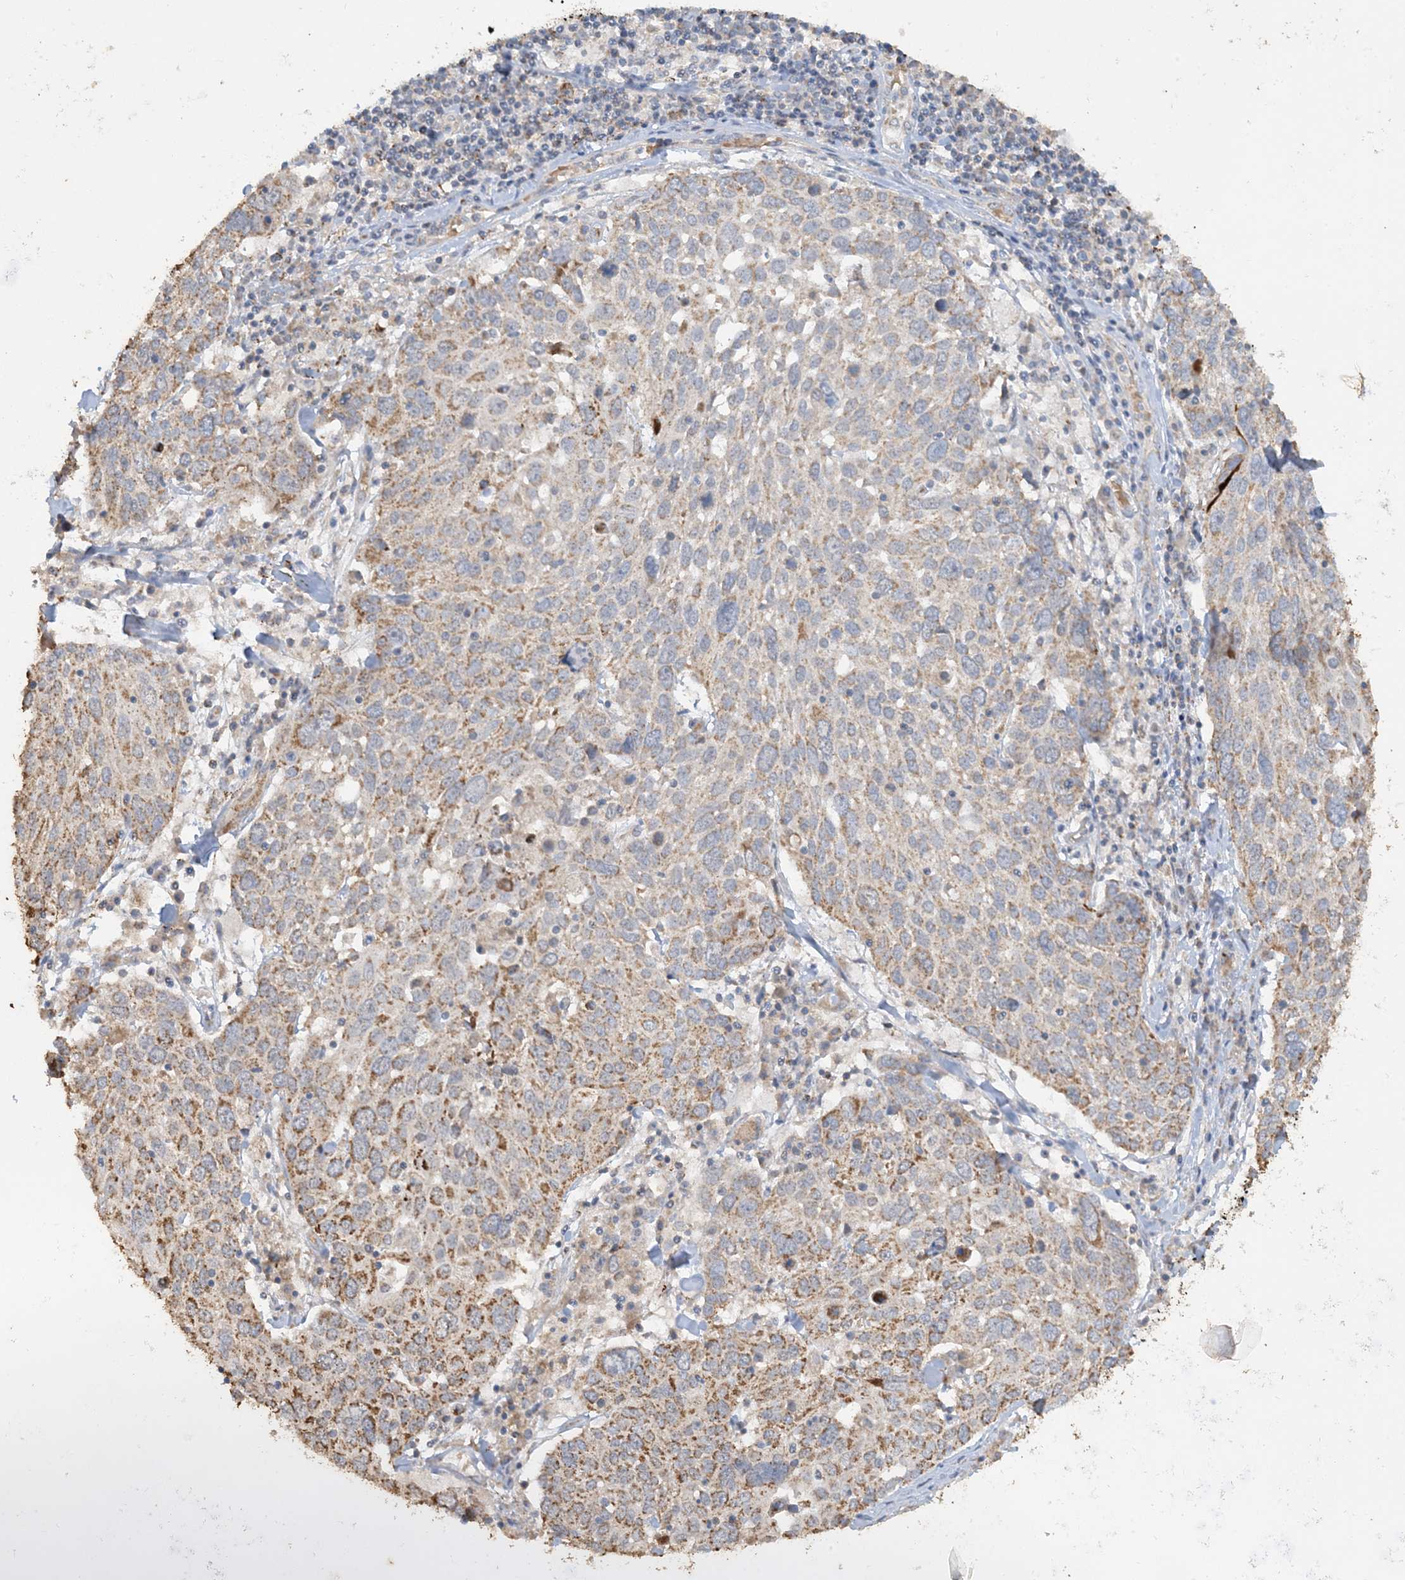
{"staining": {"intensity": "moderate", "quantity": ">75%", "location": "cytoplasmic/membranous"}, "tissue": "lung cancer", "cell_type": "Tumor cells", "image_type": "cancer", "snomed": [{"axis": "morphology", "description": "Squamous cell carcinoma, NOS"}, {"axis": "topography", "description": "Lung"}], "caption": "Immunohistochemical staining of human lung cancer reveals moderate cytoplasmic/membranous protein staining in about >75% of tumor cells.", "gene": "SFMBT2", "patient": {"sex": "male", "age": 65}}